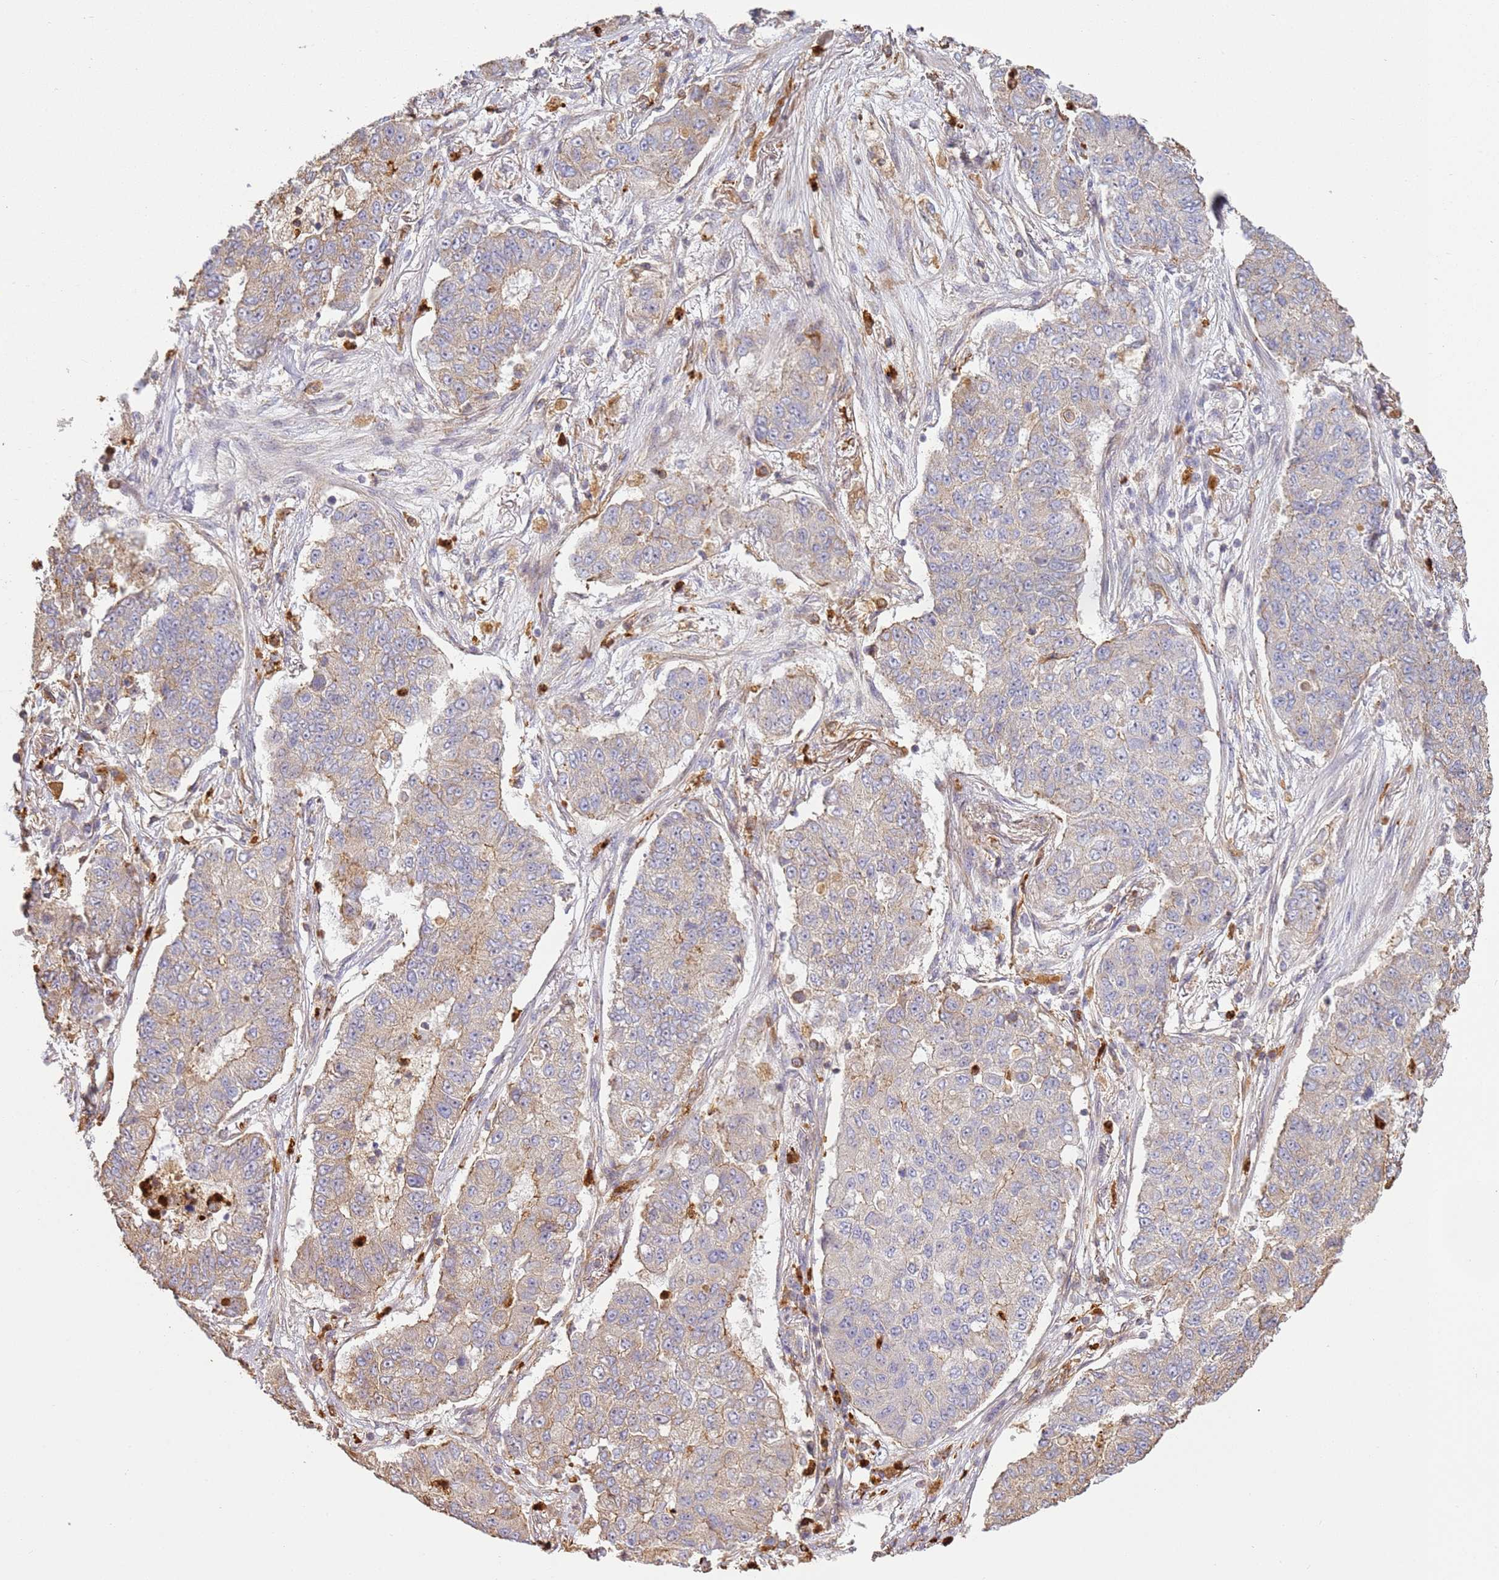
{"staining": {"intensity": "negative", "quantity": "none", "location": "none"}, "tissue": "lung cancer", "cell_type": "Tumor cells", "image_type": "cancer", "snomed": [{"axis": "morphology", "description": "Squamous cell carcinoma, NOS"}, {"axis": "topography", "description": "Lung"}], "caption": "Immunohistochemical staining of human lung squamous cell carcinoma exhibits no significant expression in tumor cells.", "gene": "NDUFAF4", "patient": {"sex": "male", "age": 74}}